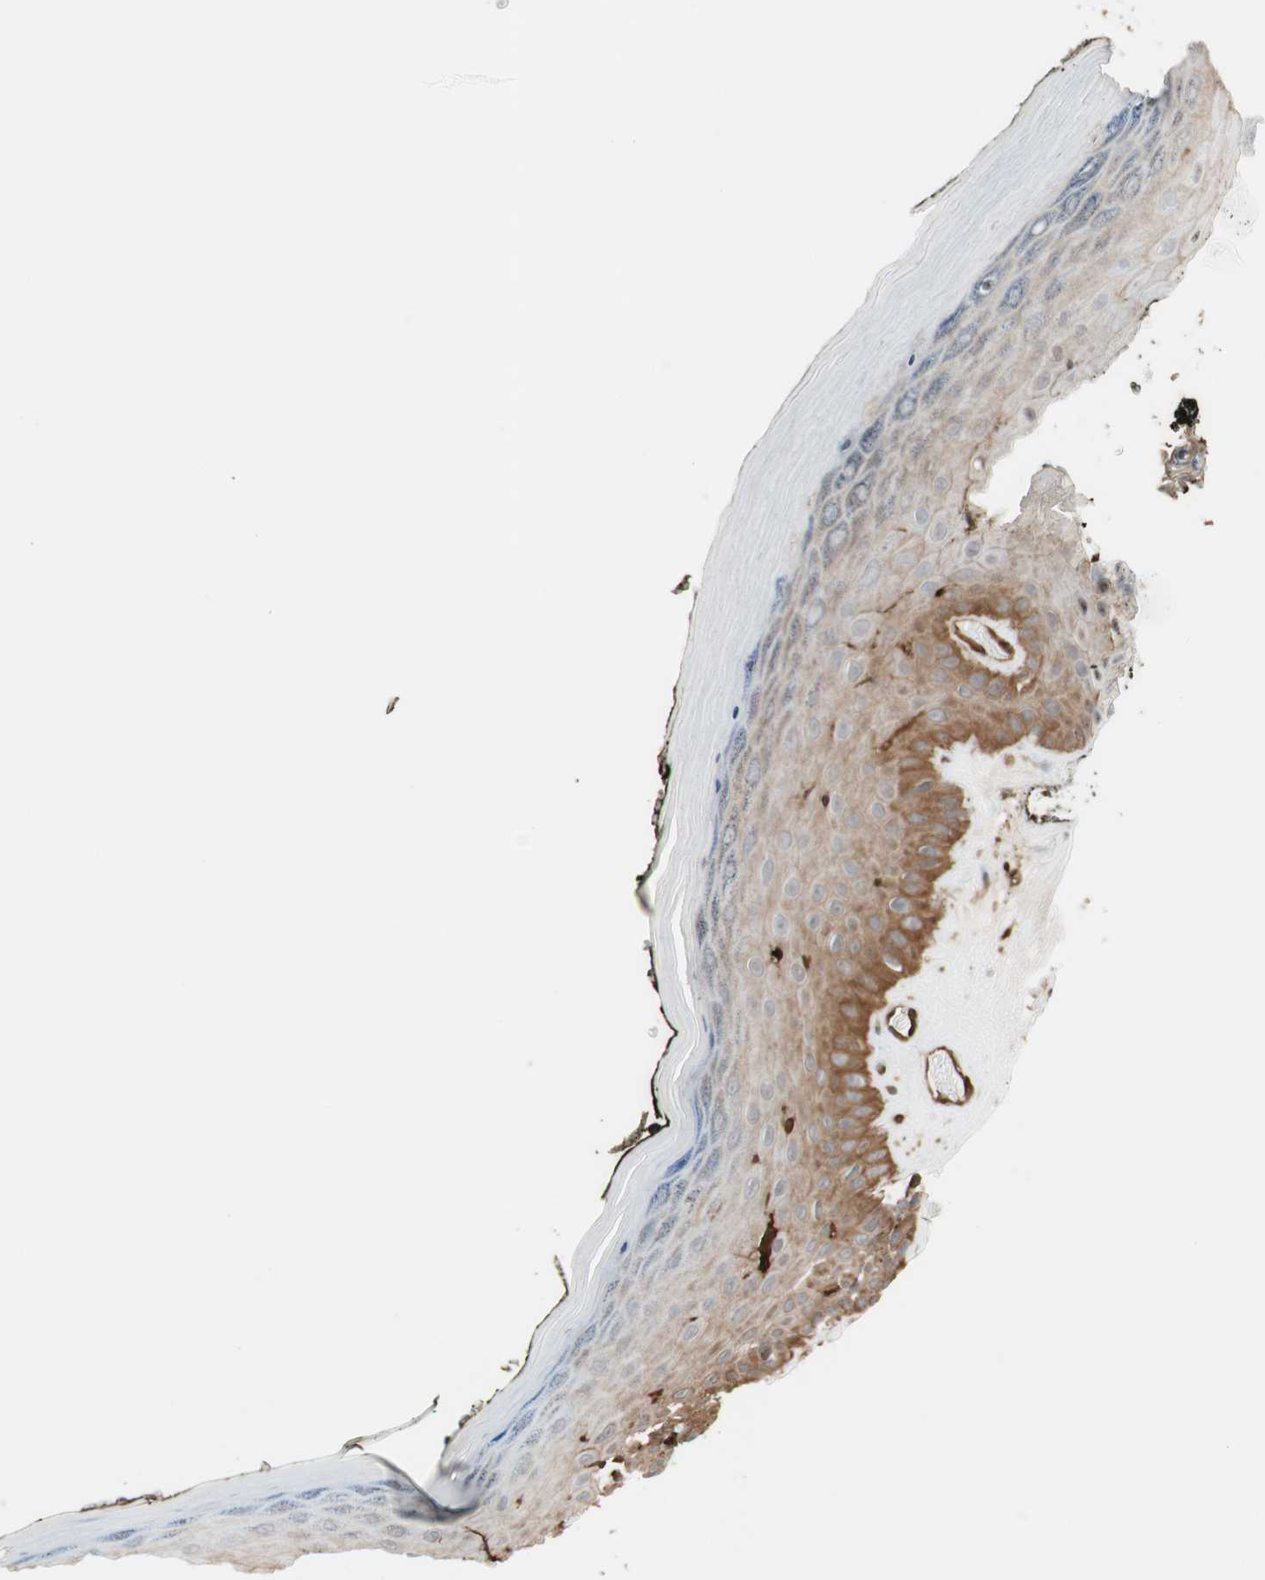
{"staining": {"intensity": "strong", "quantity": ">75%", "location": "cytoplasmic/membranous"}, "tissue": "skin", "cell_type": "Epidermal cells", "image_type": "normal", "snomed": [{"axis": "morphology", "description": "Normal tissue, NOS"}, {"axis": "morphology", "description": "Inflammation, NOS"}, {"axis": "topography", "description": "Vulva"}], "caption": "This is a histology image of immunohistochemistry staining of unremarkable skin, which shows strong staining in the cytoplasmic/membranous of epidermal cells.", "gene": "VASP", "patient": {"sex": "female", "age": 84}}